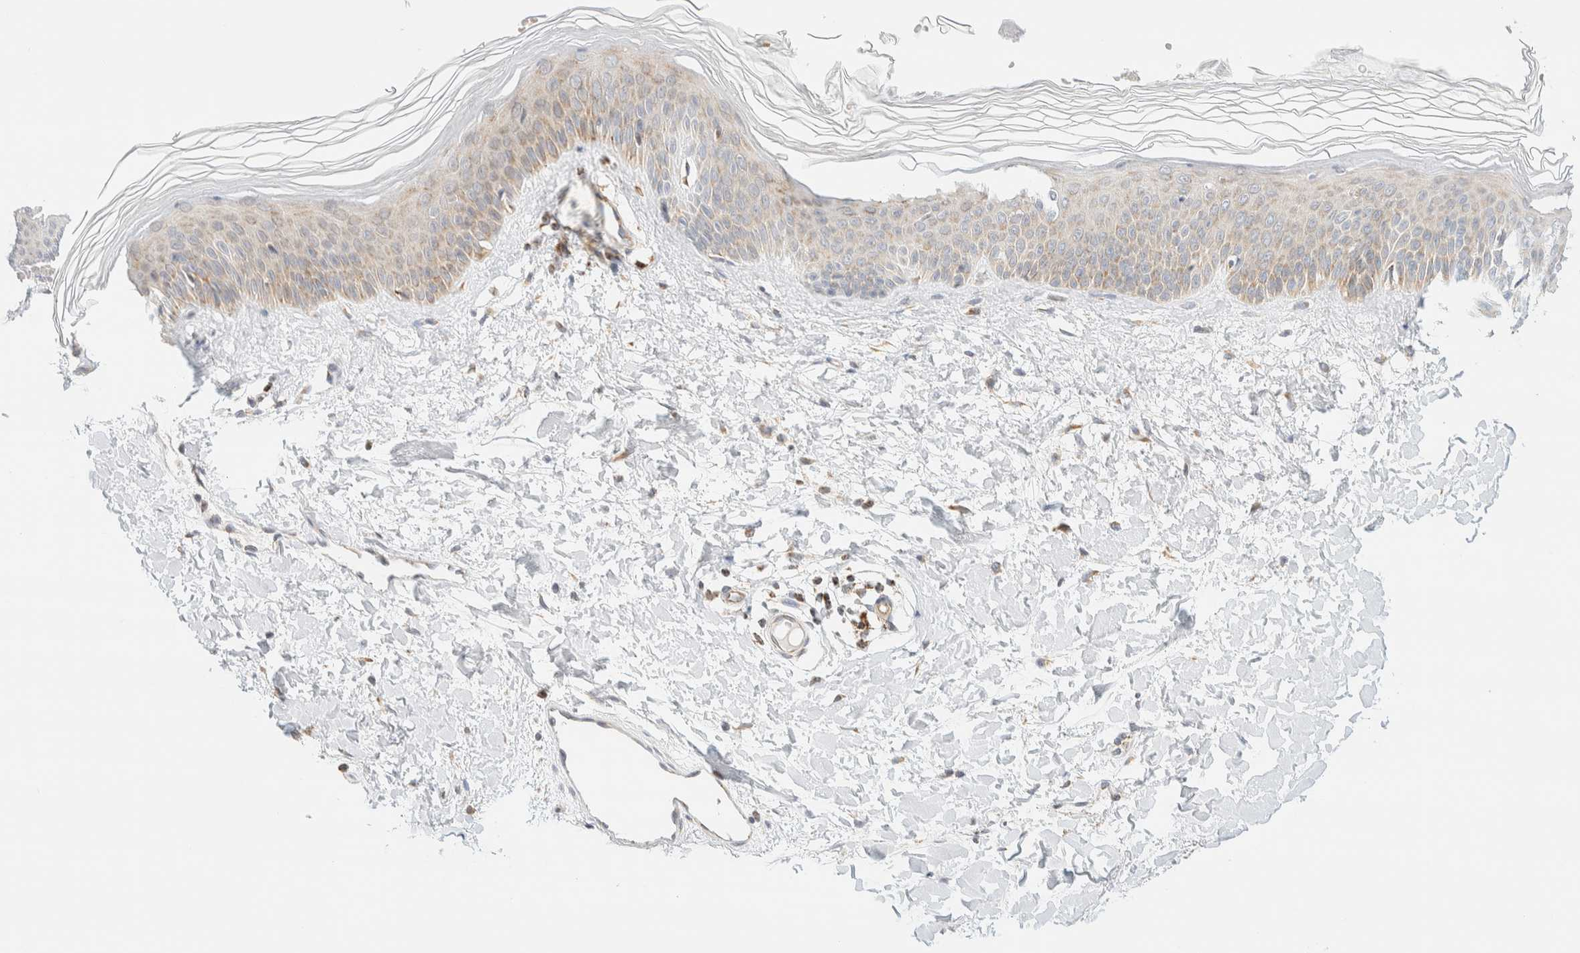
{"staining": {"intensity": "weak", "quantity": "25%-75%", "location": "cytoplasmic/membranous"}, "tissue": "skin", "cell_type": "Fibroblasts", "image_type": "normal", "snomed": [{"axis": "morphology", "description": "Normal tissue, NOS"}, {"axis": "morphology", "description": "Malignant melanoma, Metastatic site"}, {"axis": "topography", "description": "Skin"}], "caption": "Immunohistochemistry image of benign skin stained for a protein (brown), which demonstrates low levels of weak cytoplasmic/membranous expression in about 25%-75% of fibroblasts.", "gene": "PPM1K", "patient": {"sex": "male", "age": 41}}